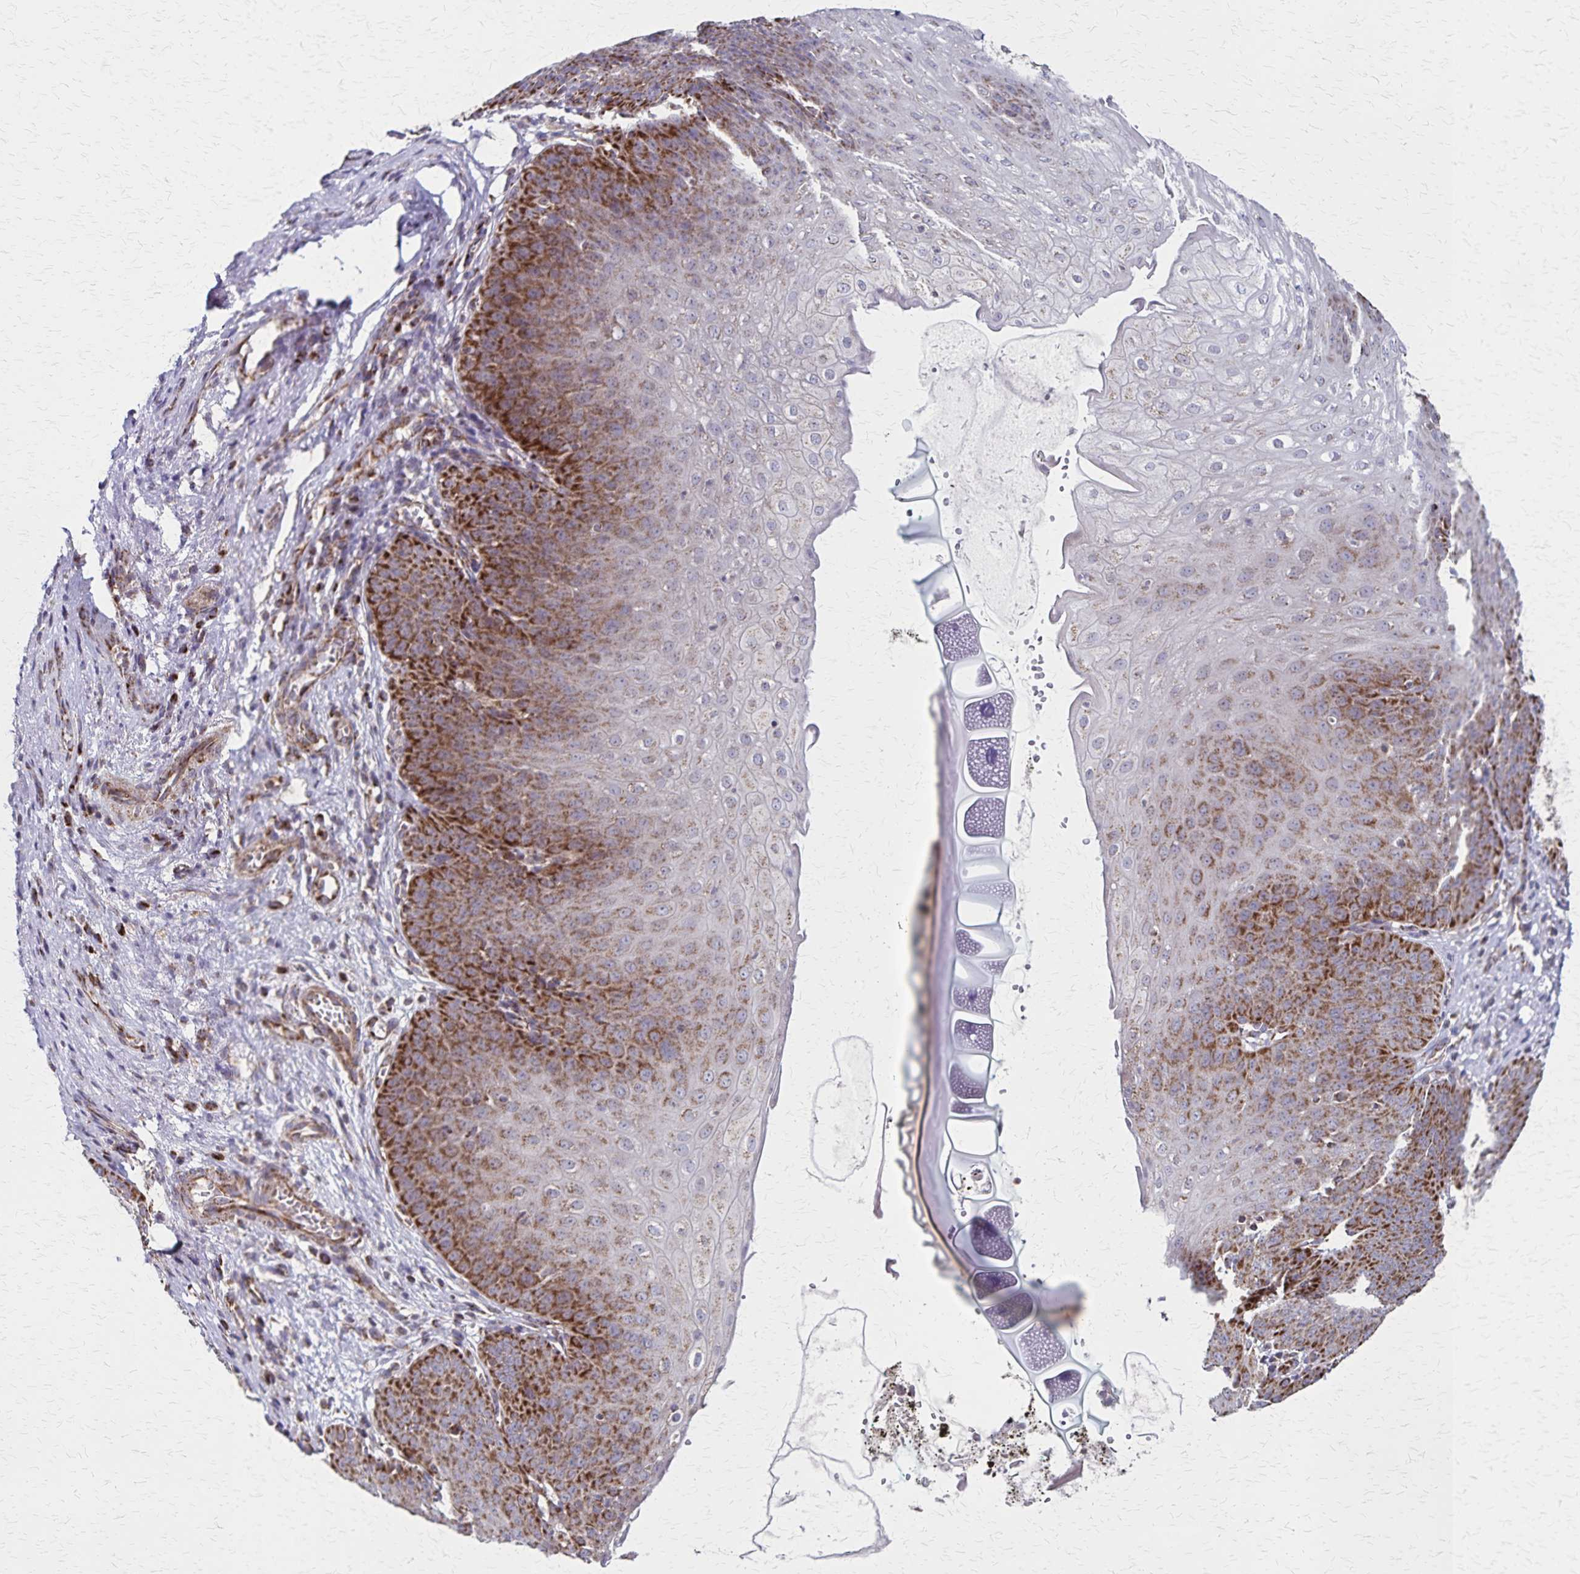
{"staining": {"intensity": "strong", "quantity": "25%-75%", "location": "cytoplasmic/membranous"}, "tissue": "esophagus", "cell_type": "Squamous epithelial cells", "image_type": "normal", "snomed": [{"axis": "morphology", "description": "Normal tissue, NOS"}, {"axis": "topography", "description": "Esophagus"}], "caption": "IHC (DAB) staining of normal human esophagus demonstrates strong cytoplasmic/membranous protein expression in about 25%-75% of squamous epithelial cells.", "gene": "NFS1", "patient": {"sex": "male", "age": 71}}